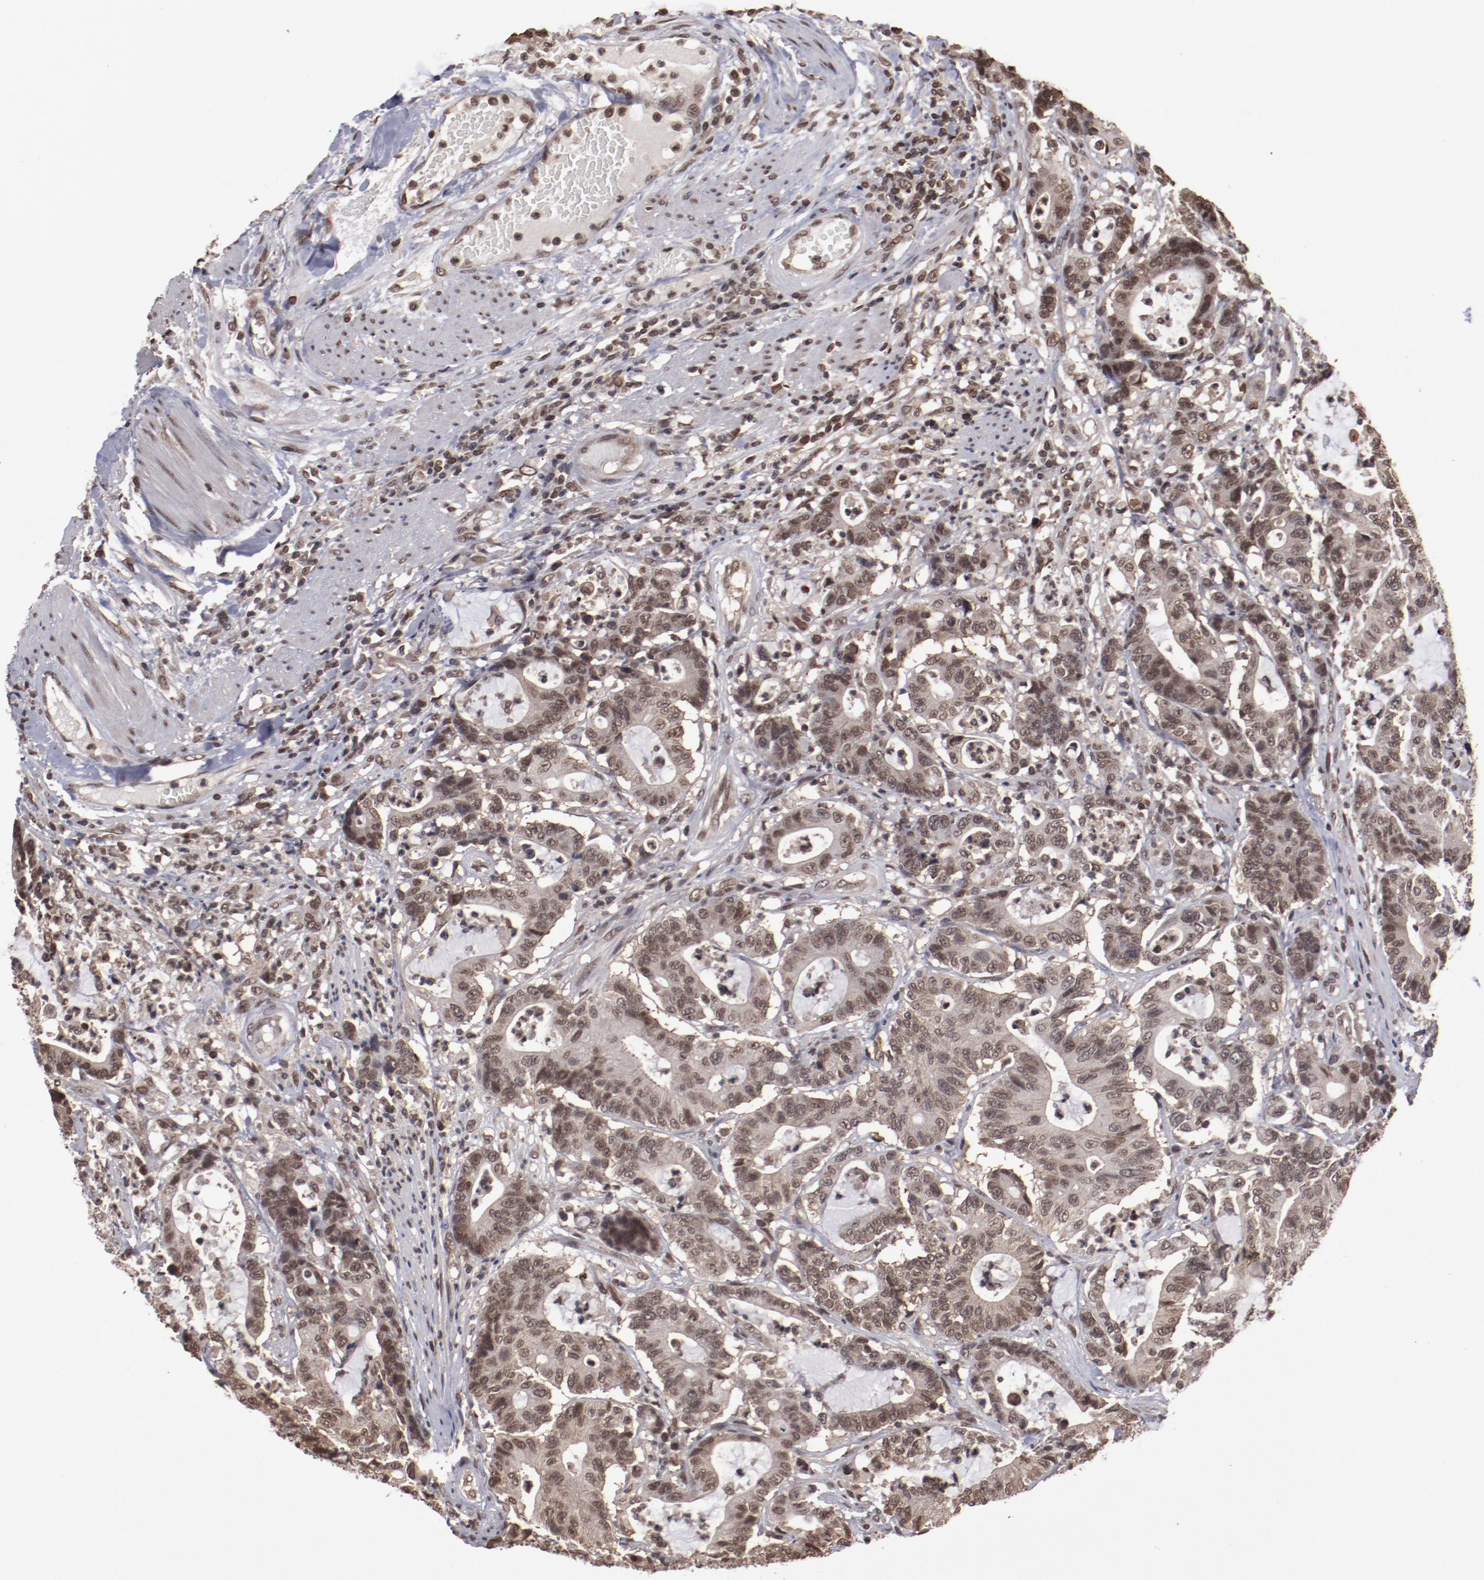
{"staining": {"intensity": "moderate", "quantity": ">75%", "location": "cytoplasmic/membranous,nuclear"}, "tissue": "colorectal cancer", "cell_type": "Tumor cells", "image_type": "cancer", "snomed": [{"axis": "morphology", "description": "Adenocarcinoma, NOS"}, {"axis": "topography", "description": "Colon"}], "caption": "Colorectal cancer (adenocarcinoma) tissue exhibits moderate cytoplasmic/membranous and nuclear staining in approximately >75% of tumor cells, visualized by immunohistochemistry.", "gene": "AKT1", "patient": {"sex": "female", "age": 84}}